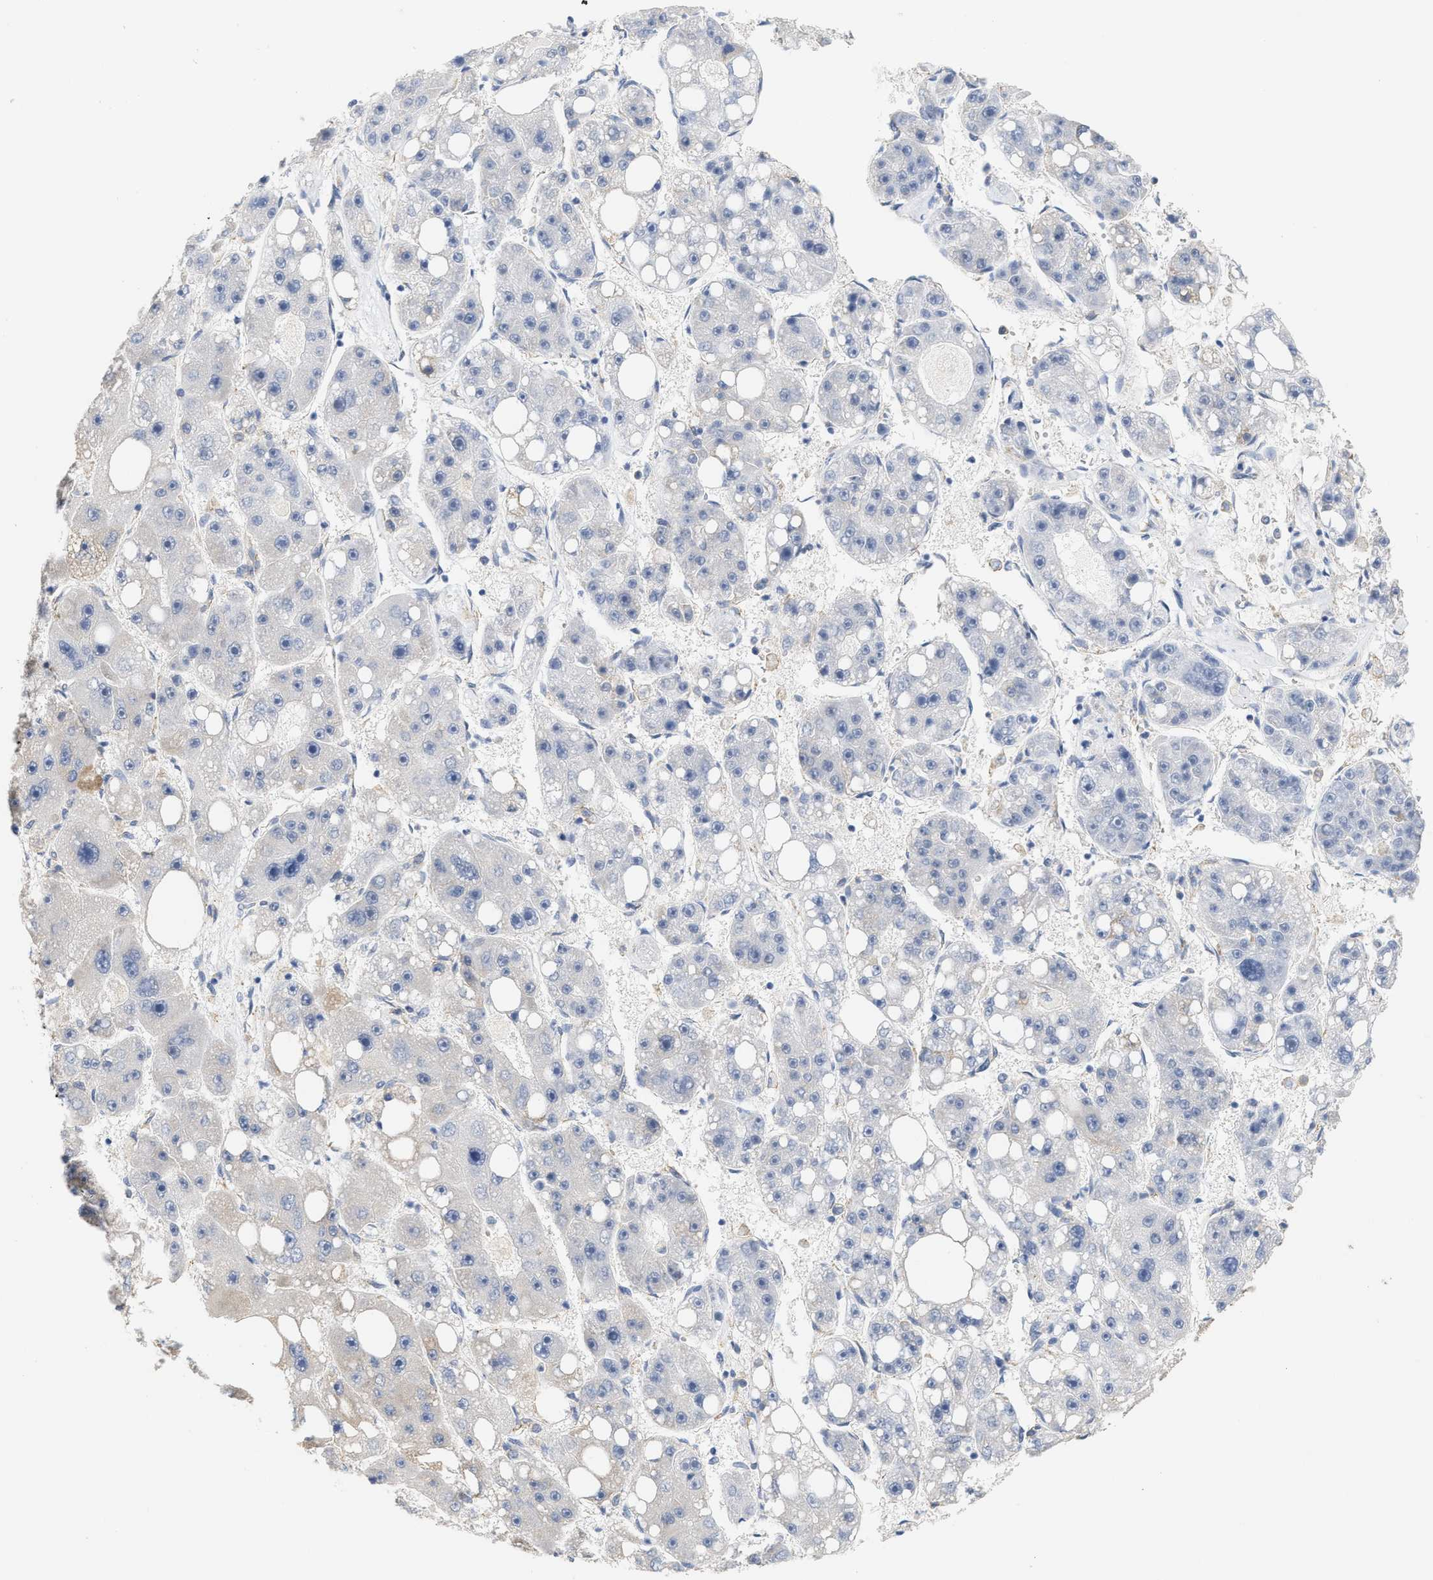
{"staining": {"intensity": "negative", "quantity": "none", "location": "none"}, "tissue": "liver cancer", "cell_type": "Tumor cells", "image_type": "cancer", "snomed": [{"axis": "morphology", "description": "Carcinoma, Hepatocellular, NOS"}, {"axis": "topography", "description": "Liver"}], "caption": "IHC micrograph of neoplastic tissue: human liver cancer stained with DAB (3,3'-diaminobenzidine) displays no significant protein staining in tumor cells. (Brightfield microscopy of DAB immunohistochemistry (IHC) at high magnification).", "gene": "RYR2", "patient": {"sex": "female", "age": 61}}